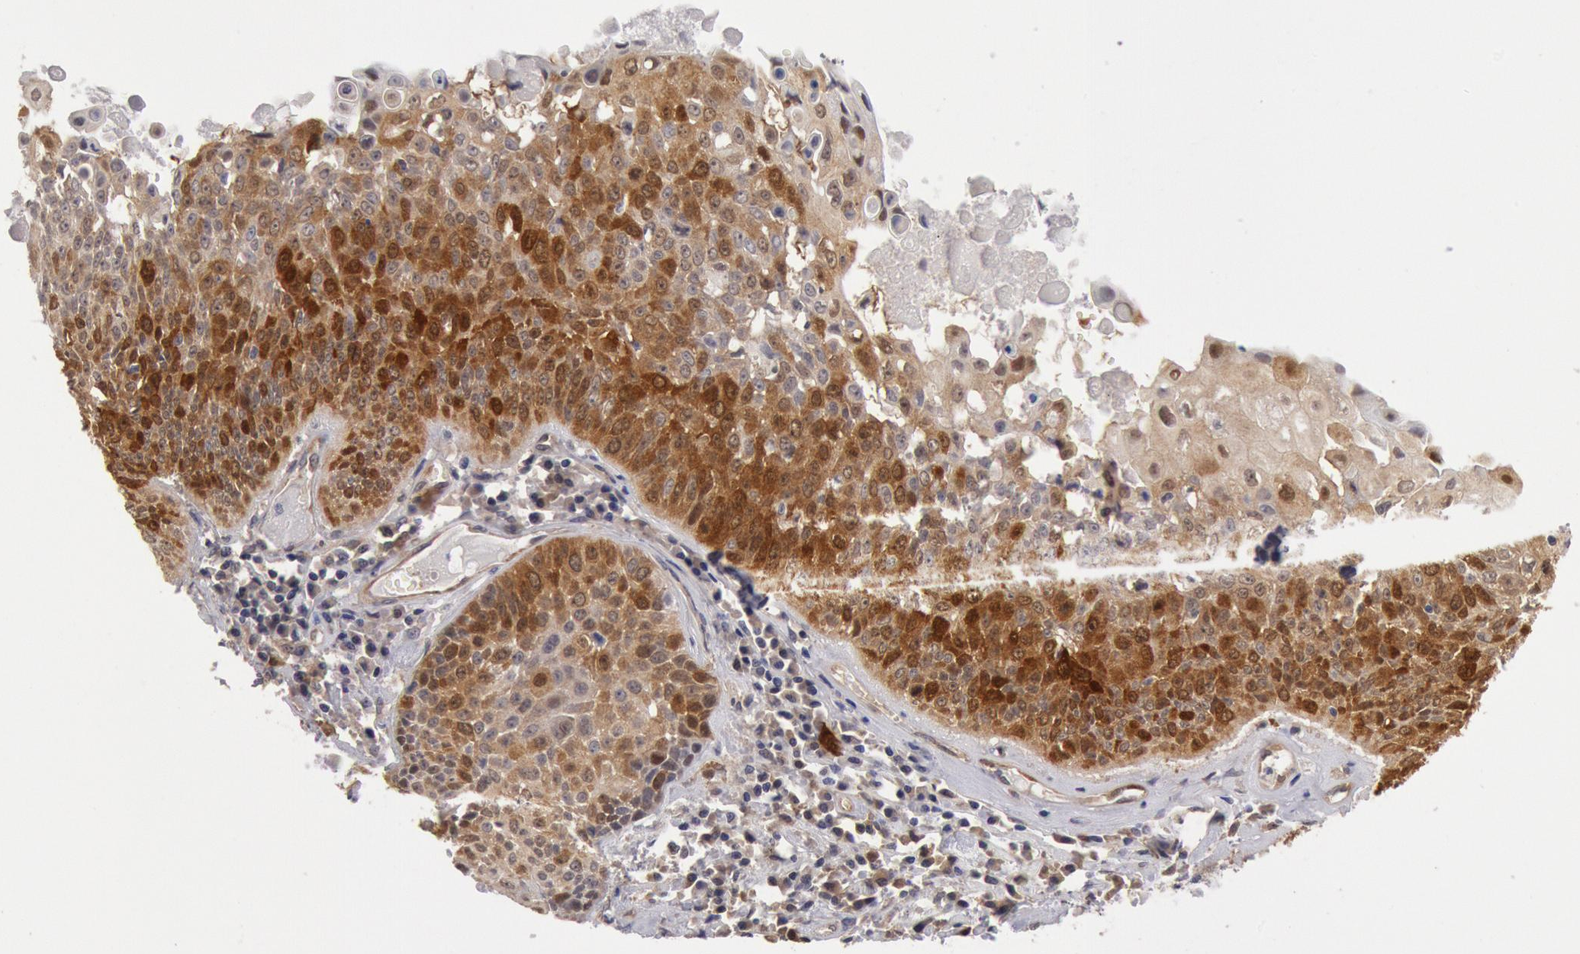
{"staining": {"intensity": "moderate", "quantity": "25%-75%", "location": "cytoplasmic/membranous,nuclear"}, "tissue": "lung cancer", "cell_type": "Tumor cells", "image_type": "cancer", "snomed": [{"axis": "morphology", "description": "Adenocarcinoma, NOS"}, {"axis": "topography", "description": "Lung"}], "caption": "Moderate cytoplasmic/membranous and nuclear staining is seen in approximately 25%-75% of tumor cells in lung cancer (adenocarcinoma).", "gene": "DNAJA1", "patient": {"sex": "male", "age": 60}}